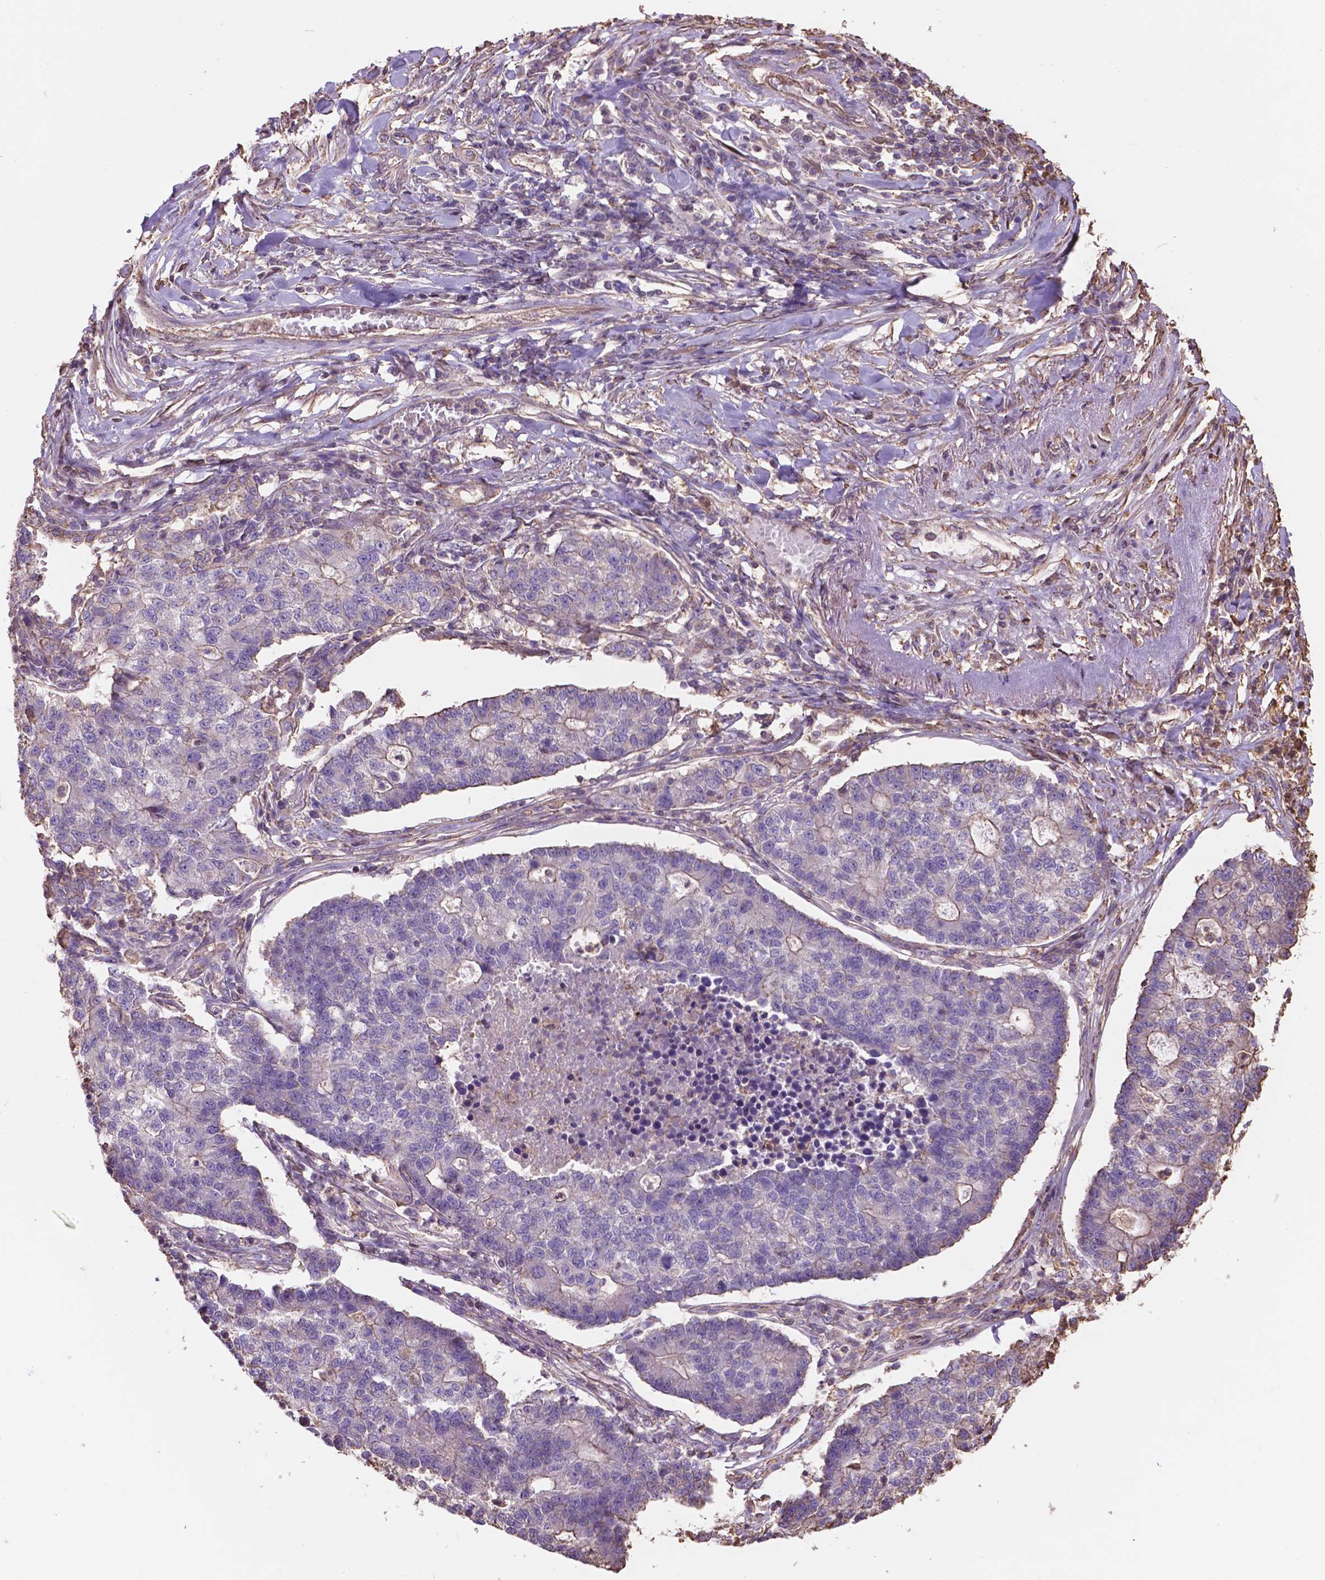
{"staining": {"intensity": "negative", "quantity": "none", "location": "none"}, "tissue": "lung cancer", "cell_type": "Tumor cells", "image_type": "cancer", "snomed": [{"axis": "morphology", "description": "Adenocarcinoma, NOS"}, {"axis": "topography", "description": "Lung"}], "caption": "There is no significant expression in tumor cells of lung cancer (adenocarcinoma).", "gene": "NIPA2", "patient": {"sex": "male", "age": 57}}